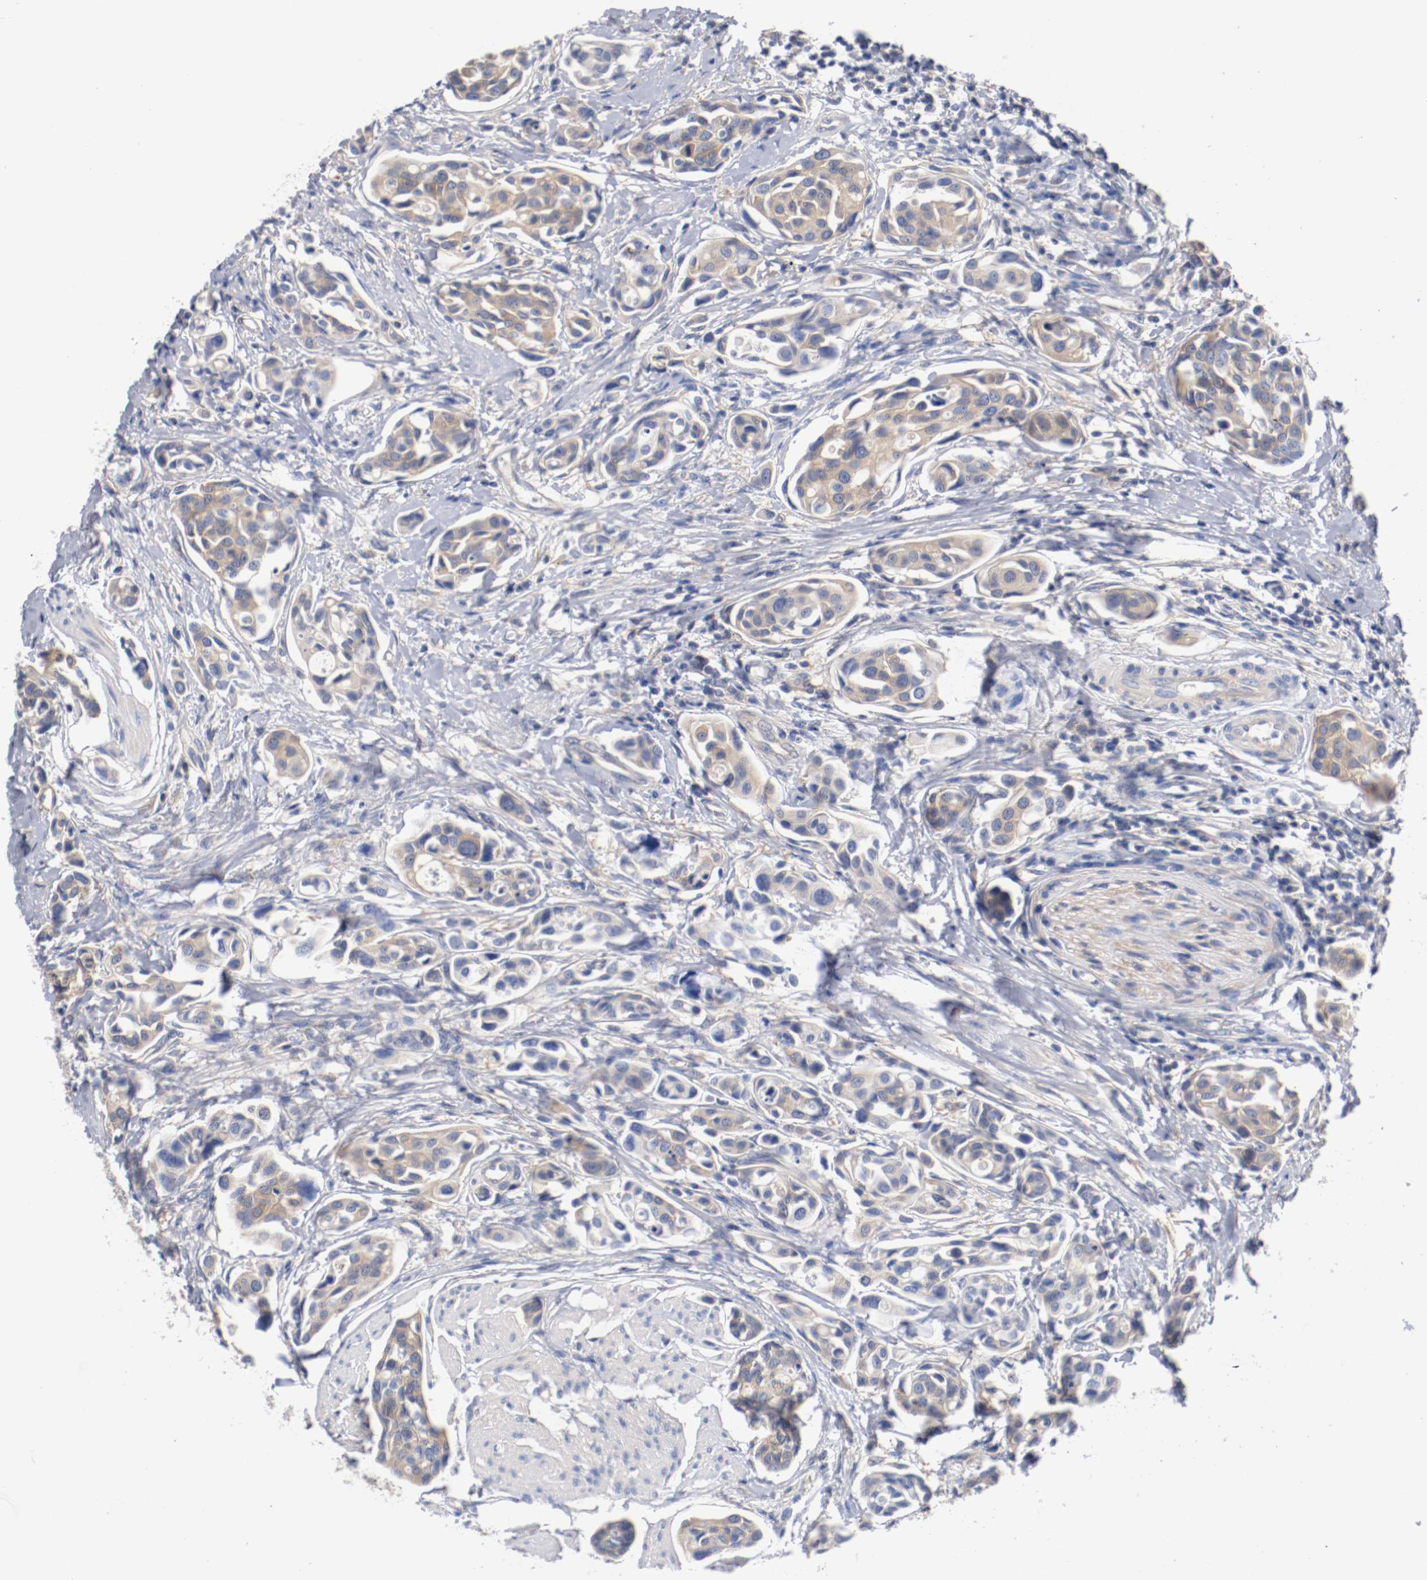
{"staining": {"intensity": "moderate", "quantity": ">75%", "location": "cytoplasmic/membranous"}, "tissue": "urothelial cancer", "cell_type": "Tumor cells", "image_type": "cancer", "snomed": [{"axis": "morphology", "description": "Urothelial carcinoma, High grade"}, {"axis": "topography", "description": "Urinary bladder"}], "caption": "Tumor cells exhibit medium levels of moderate cytoplasmic/membranous positivity in about >75% of cells in urothelial carcinoma (high-grade).", "gene": "HGS", "patient": {"sex": "male", "age": 78}}